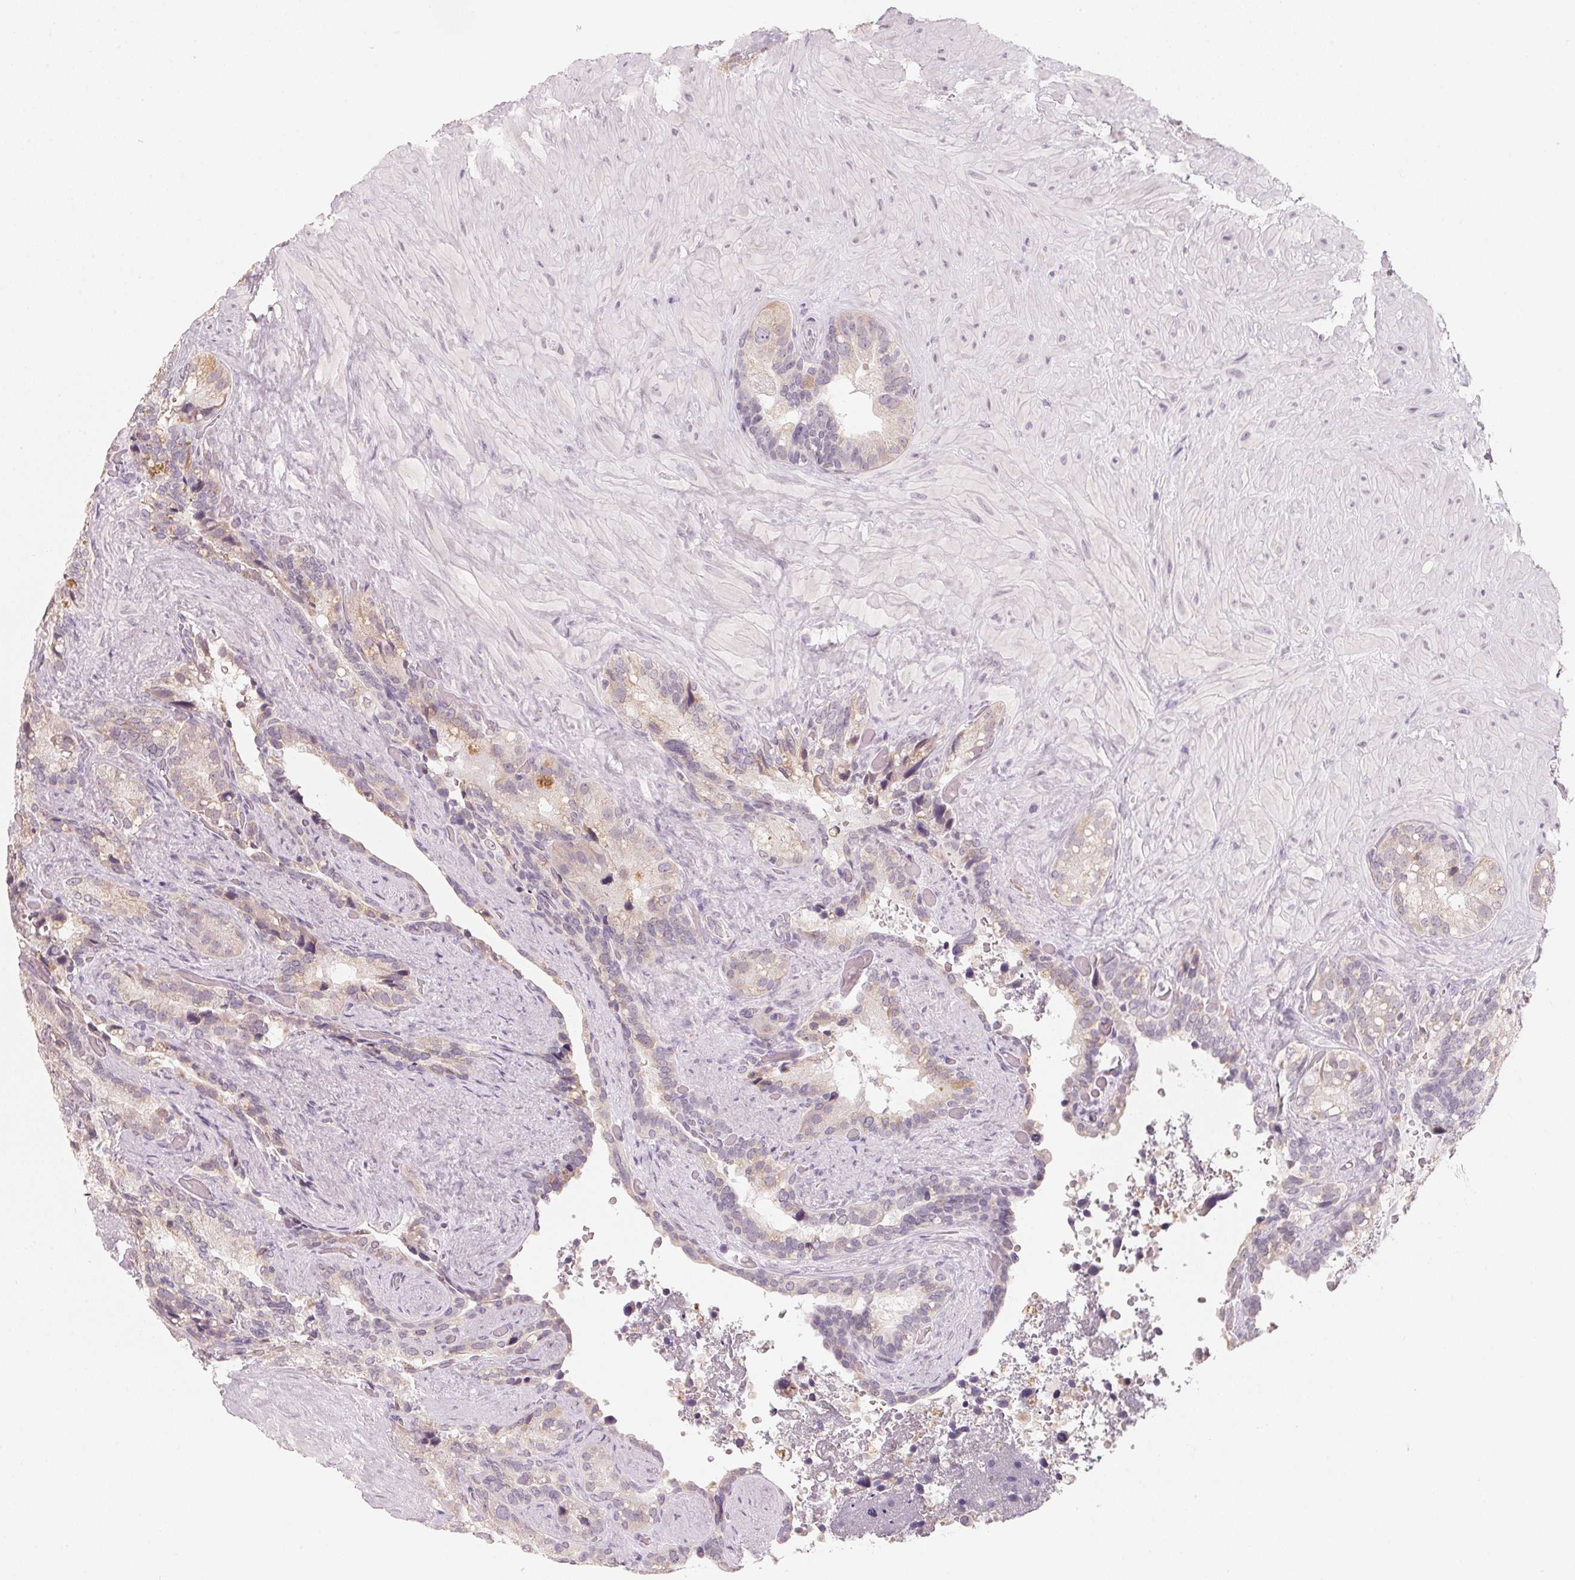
{"staining": {"intensity": "weak", "quantity": "<25%", "location": "cytoplasmic/membranous"}, "tissue": "seminal vesicle", "cell_type": "Glandular cells", "image_type": "normal", "snomed": [{"axis": "morphology", "description": "Normal tissue, NOS"}, {"axis": "topography", "description": "Seminal veicle"}], "caption": "Image shows no significant protein staining in glandular cells of unremarkable seminal vesicle.", "gene": "ANKRD31", "patient": {"sex": "male", "age": 60}}